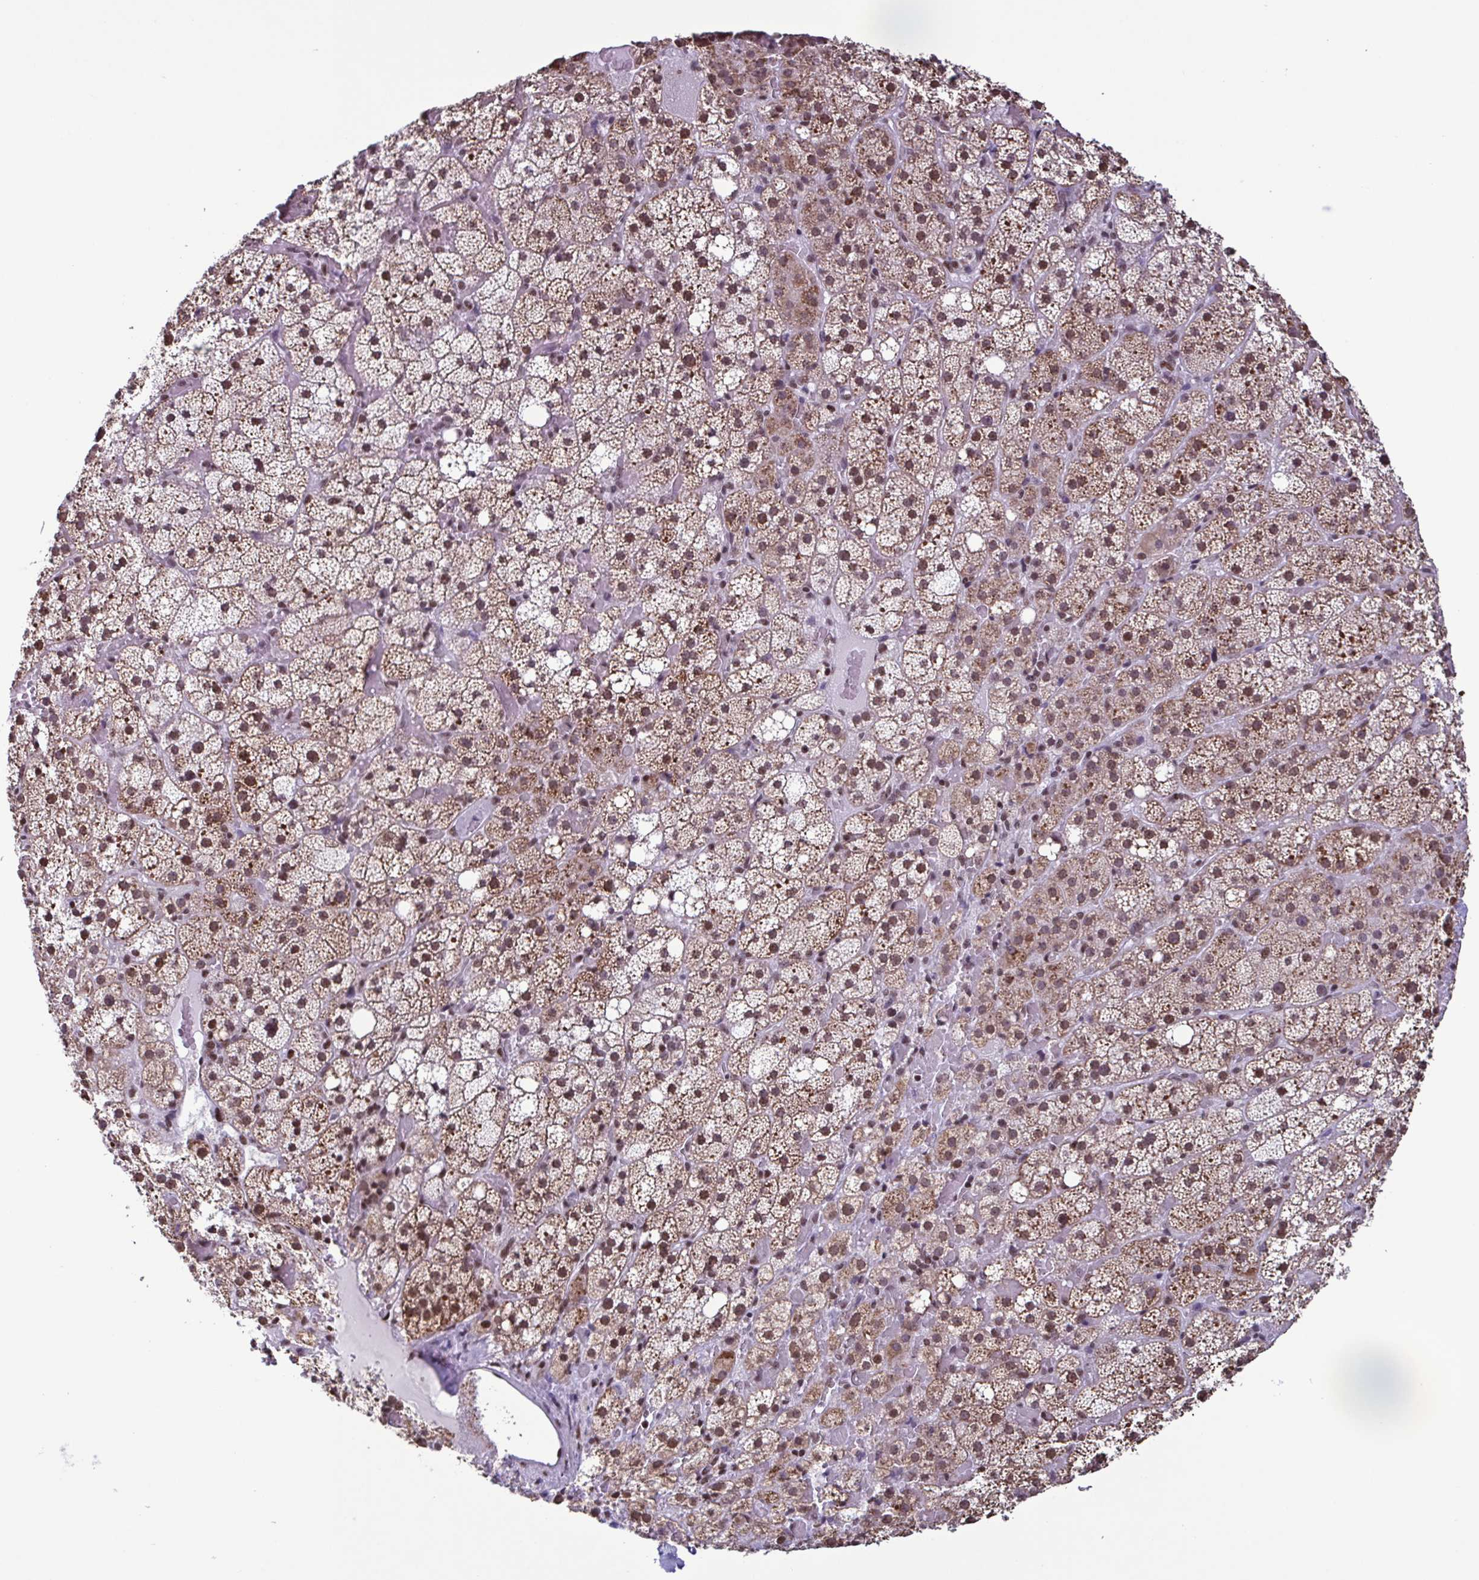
{"staining": {"intensity": "moderate", "quantity": ">75%", "location": "cytoplasmic/membranous,nuclear"}, "tissue": "adrenal gland", "cell_type": "Glandular cells", "image_type": "normal", "snomed": [{"axis": "morphology", "description": "Normal tissue, NOS"}, {"axis": "topography", "description": "Adrenal gland"}], "caption": "An immunohistochemistry image of unremarkable tissue is shown. Protein staining in brown labels moderate cytoplasmic/membranous,nuclear positivity in adrenal gland within glandular cells.", "gene": "TIMM21", "patient": {"sex": "male", "age": 53}}